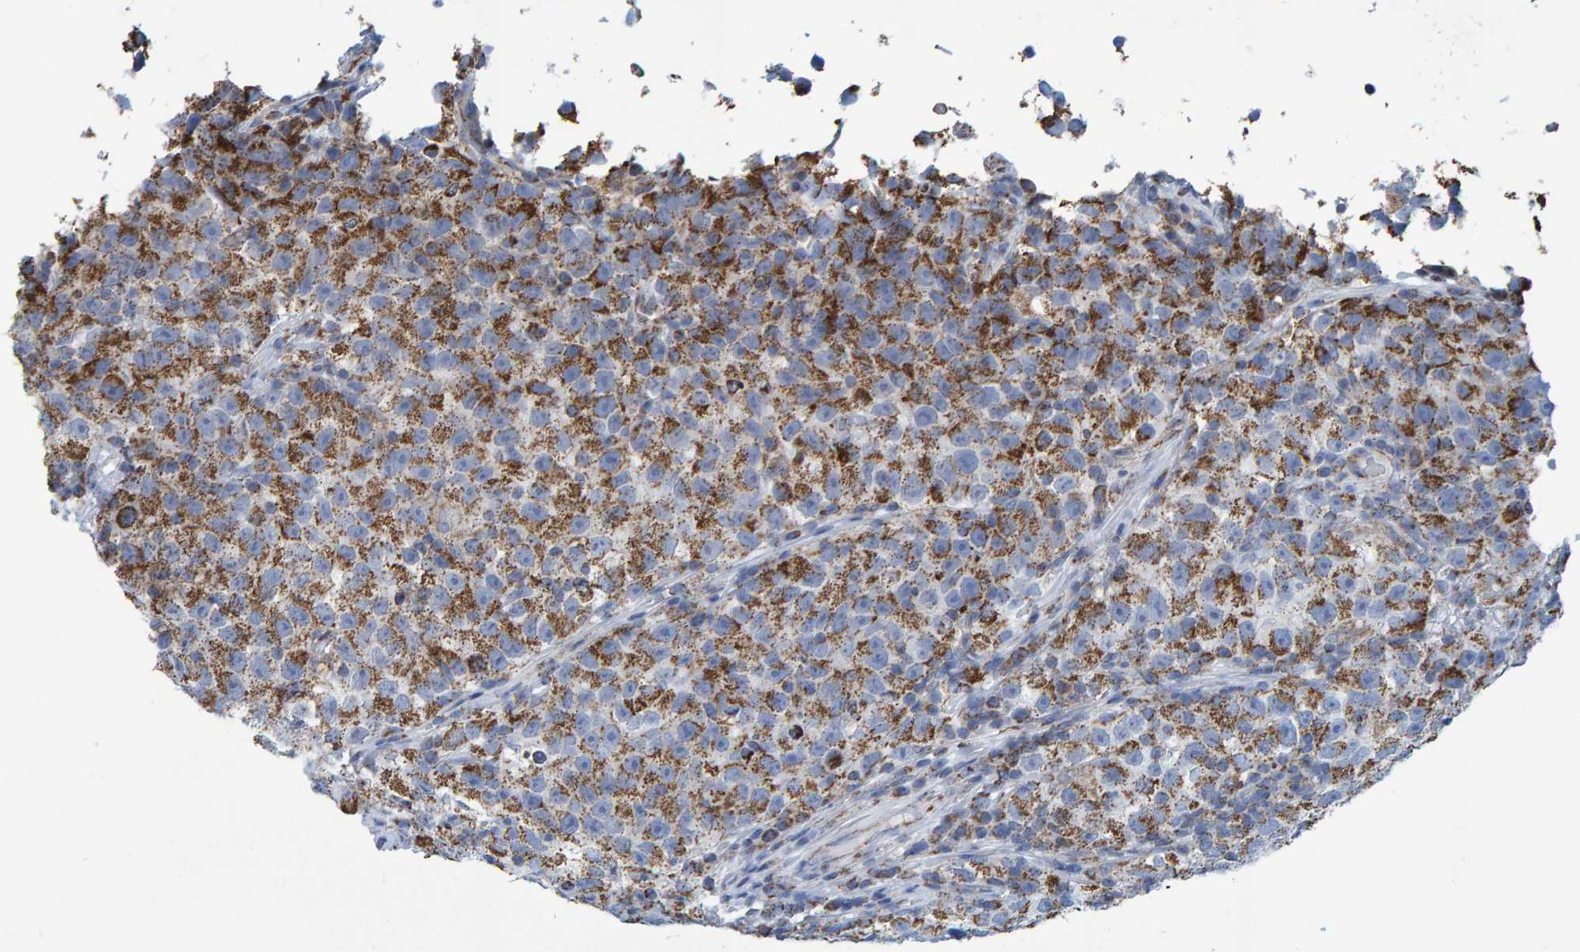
{"staining": {"intensity": "moderate", "quantity": ">75%", "location": "cytoplasmic/membranous"}, "tissue": "testis cancer", "cell_type": "Tumor cells", "image_type": "cancer", "snomed": [{"axis": "morphology", "description": "Seminoma, NOS"}, {"axis": "topography", "description": "Testis"}], "caption": "Tumor cells exhibit moderate cytoplasmic/membranous staining in about >75% of cells in seminoma (testis).", "gene": "MRPS7", "patient": {"sex": "male", "age": 22}}